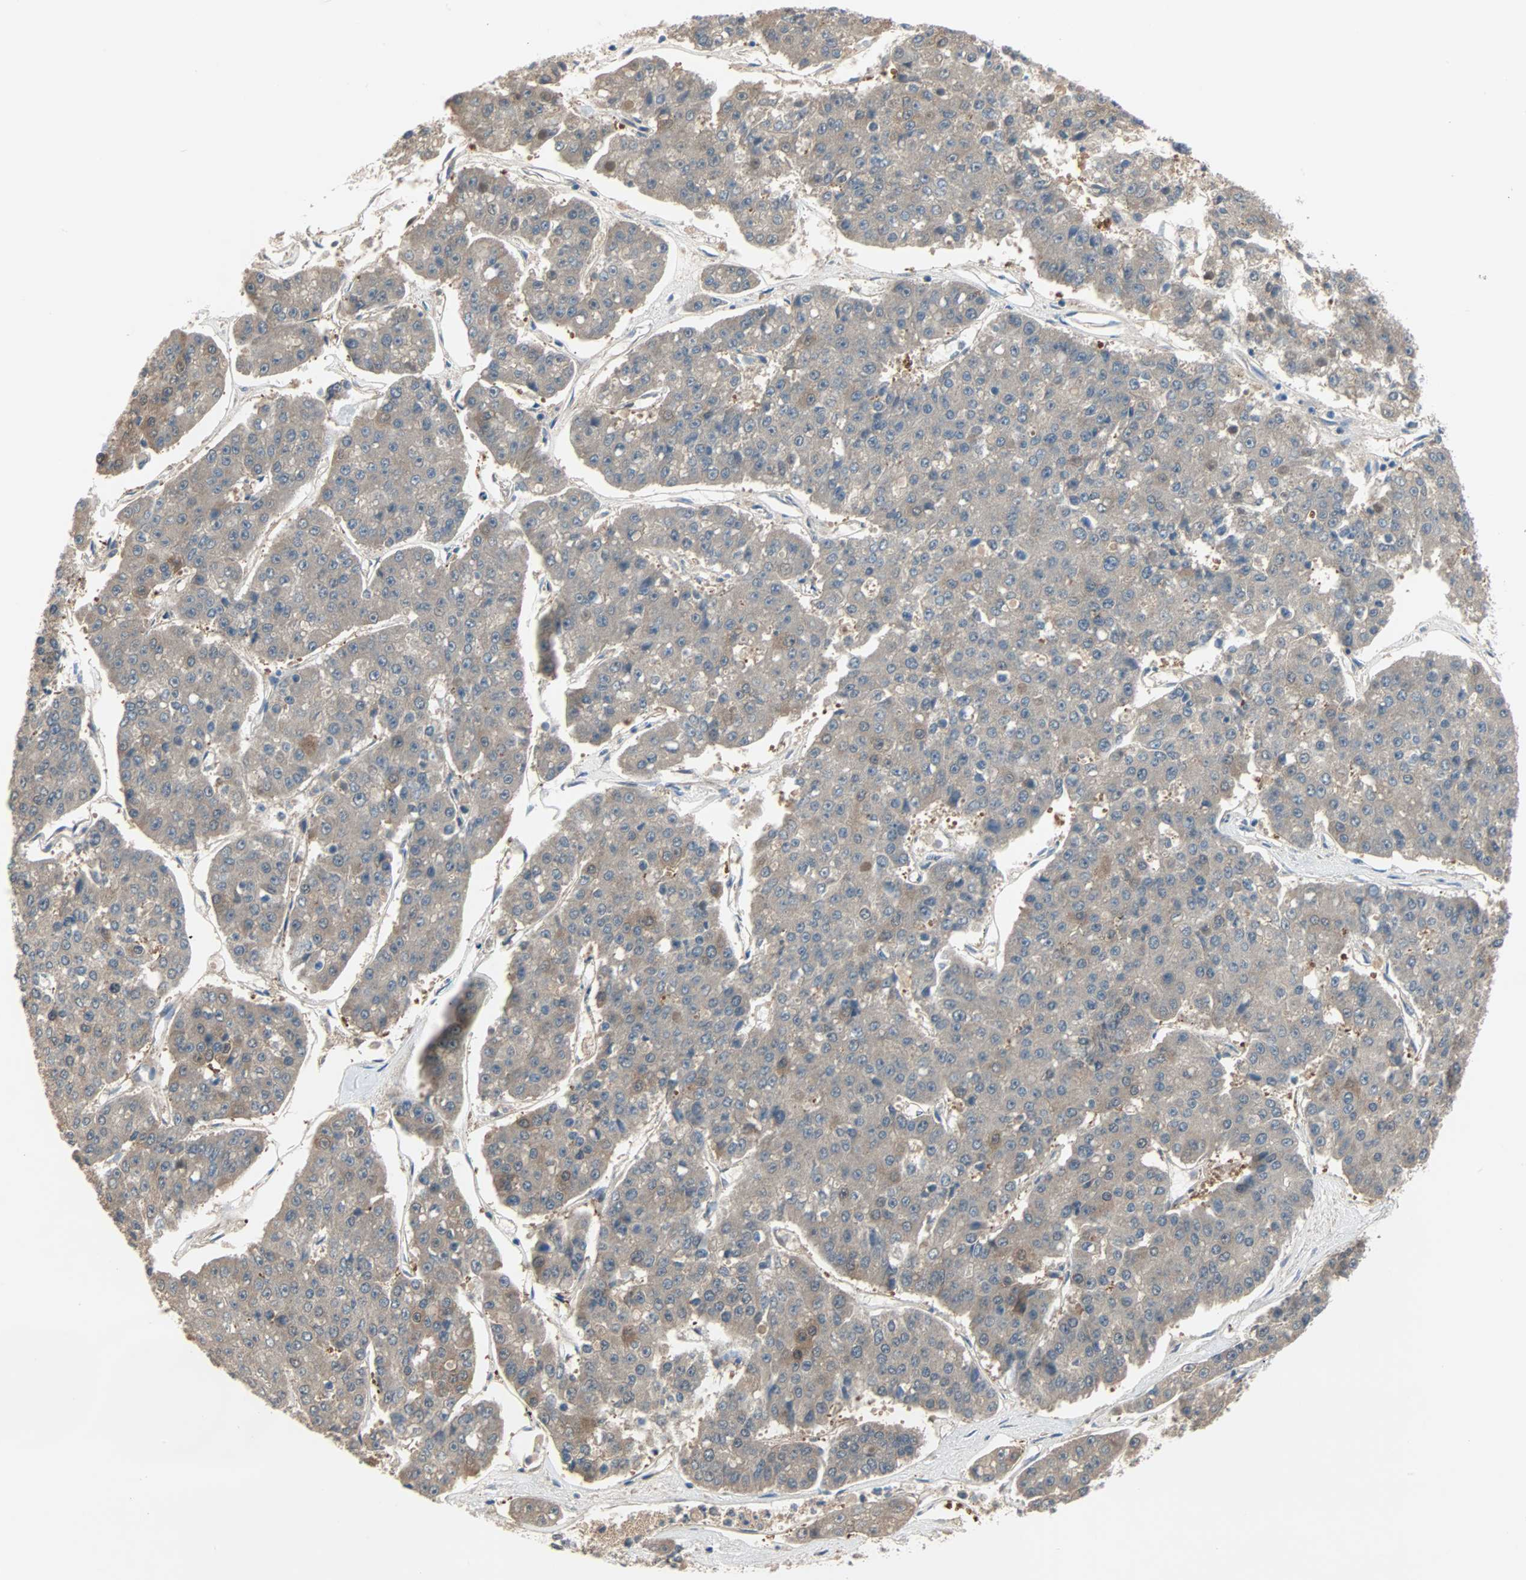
{"staining": {"intensity": "moderate", "quantity": ">75%", "location": "cytoplasmic/membranous"}, "tissue": "pancreatic cancer", "cell_type": "Tumor cells", "image_type": "cancer", "snomed": [{"axis": "morphology", "description": "Adenocarcinoma, NOS"}, {"axis": "topography", "description": "Pancreas"}], "caption": "Pancreatic cancer (adenocarcinoma) tissue reveals moderate cytoplasmic/membranous staining in about >75% of tumor cells, visualized by immunohistochemistry.", "gene": "TNFRSF12A", "patient": {"sex": "male", "age": 50}}